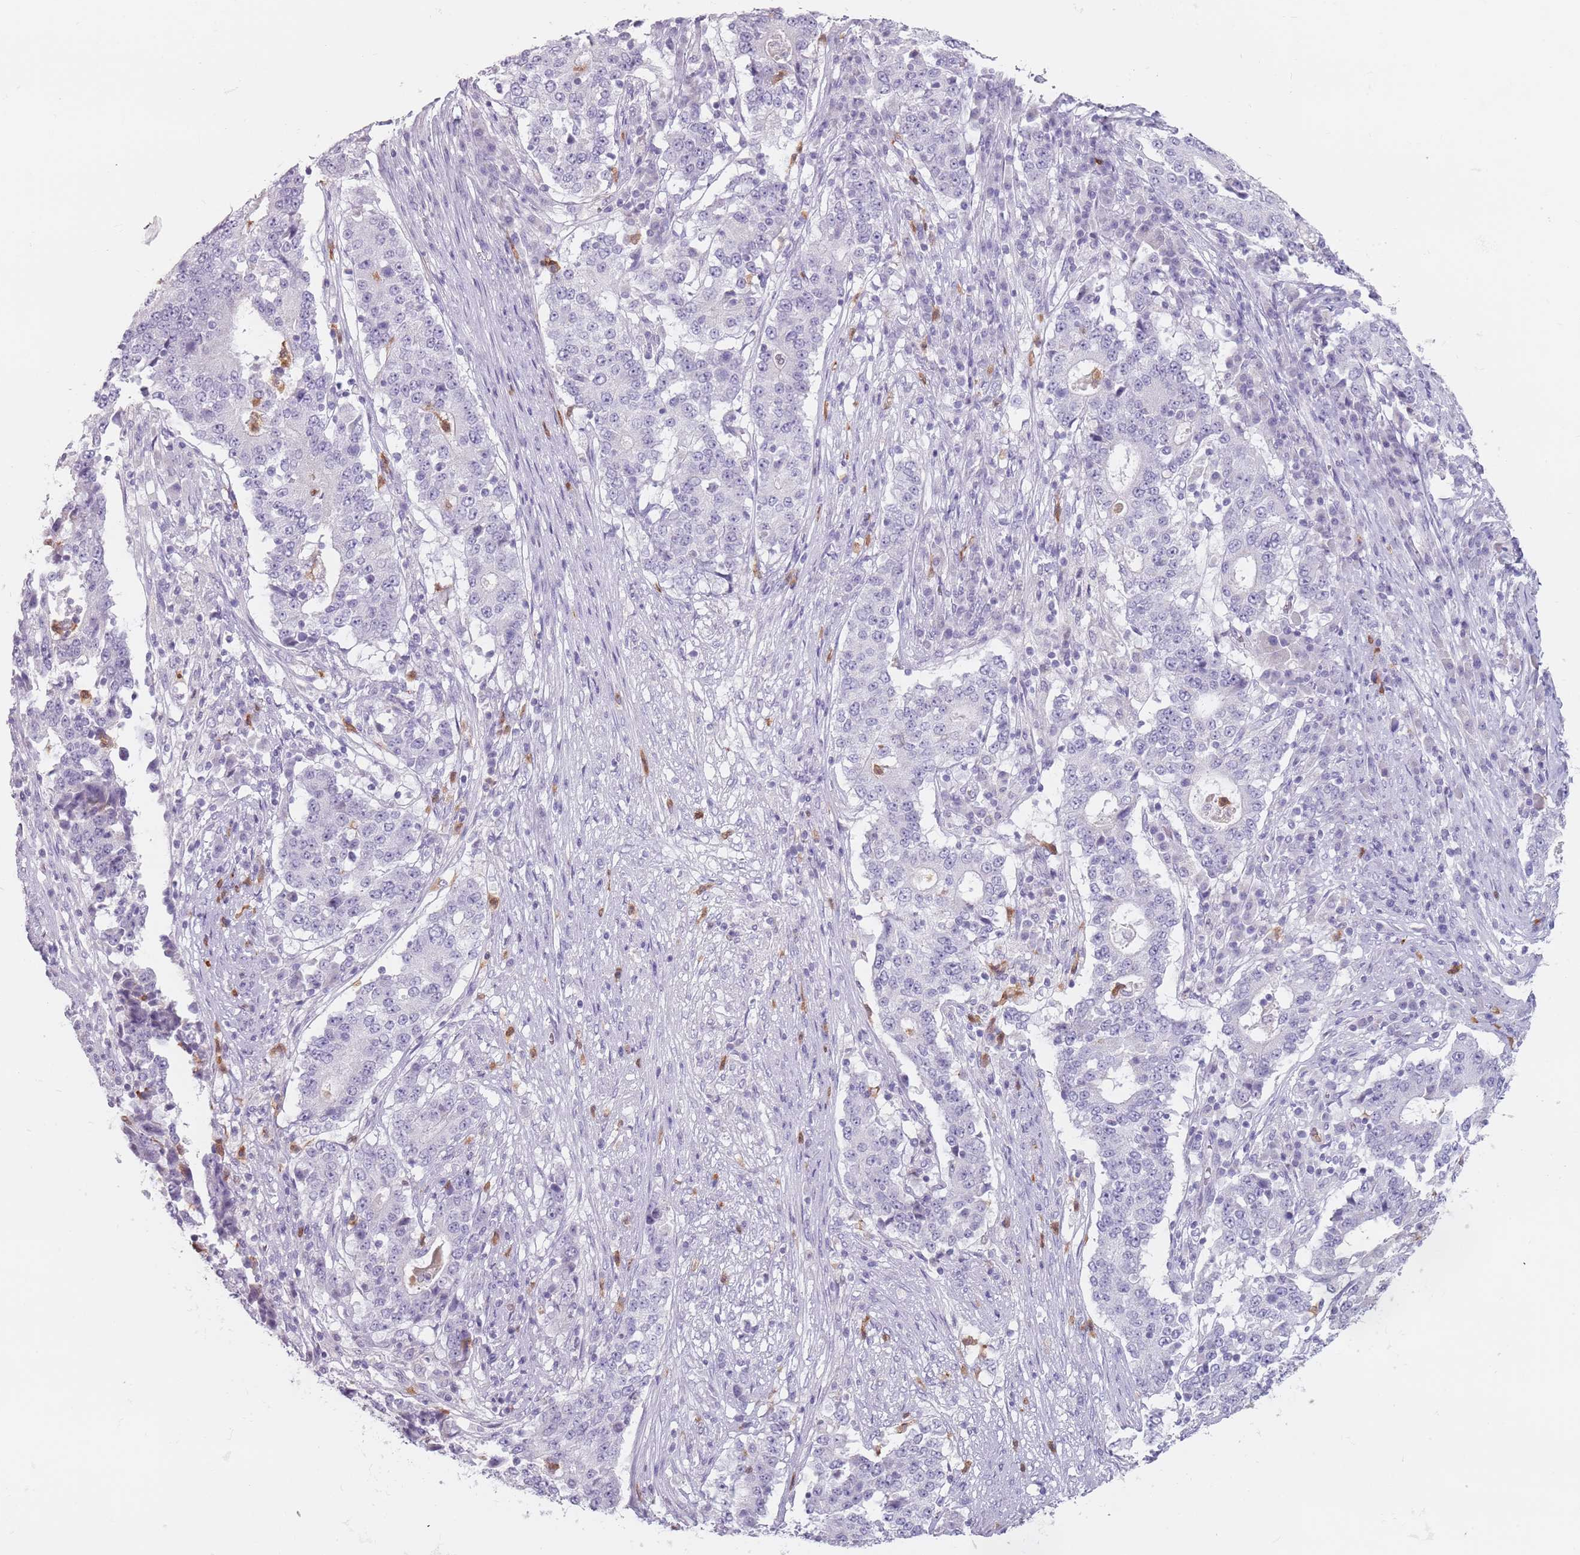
{"staining": {"intensity": "negative", "quantity": "none", "location": "none"}, "tissue": "stomach cancer", "cell_type": "Tumor cells", "image_type": "cancer", "snomed": [{"axis": "morphology", "description": "Adenocarcinoma, NOS"}, {"axis": "topography", "description": "Stomach"}], "caption": "High power microscopy micrograph of an IHC photomicrograph of stomach cancer, revealing no significant positivity in tumor cells.", "gene": "ZNF584", "patient": {"sex": "male", "age": 59}}